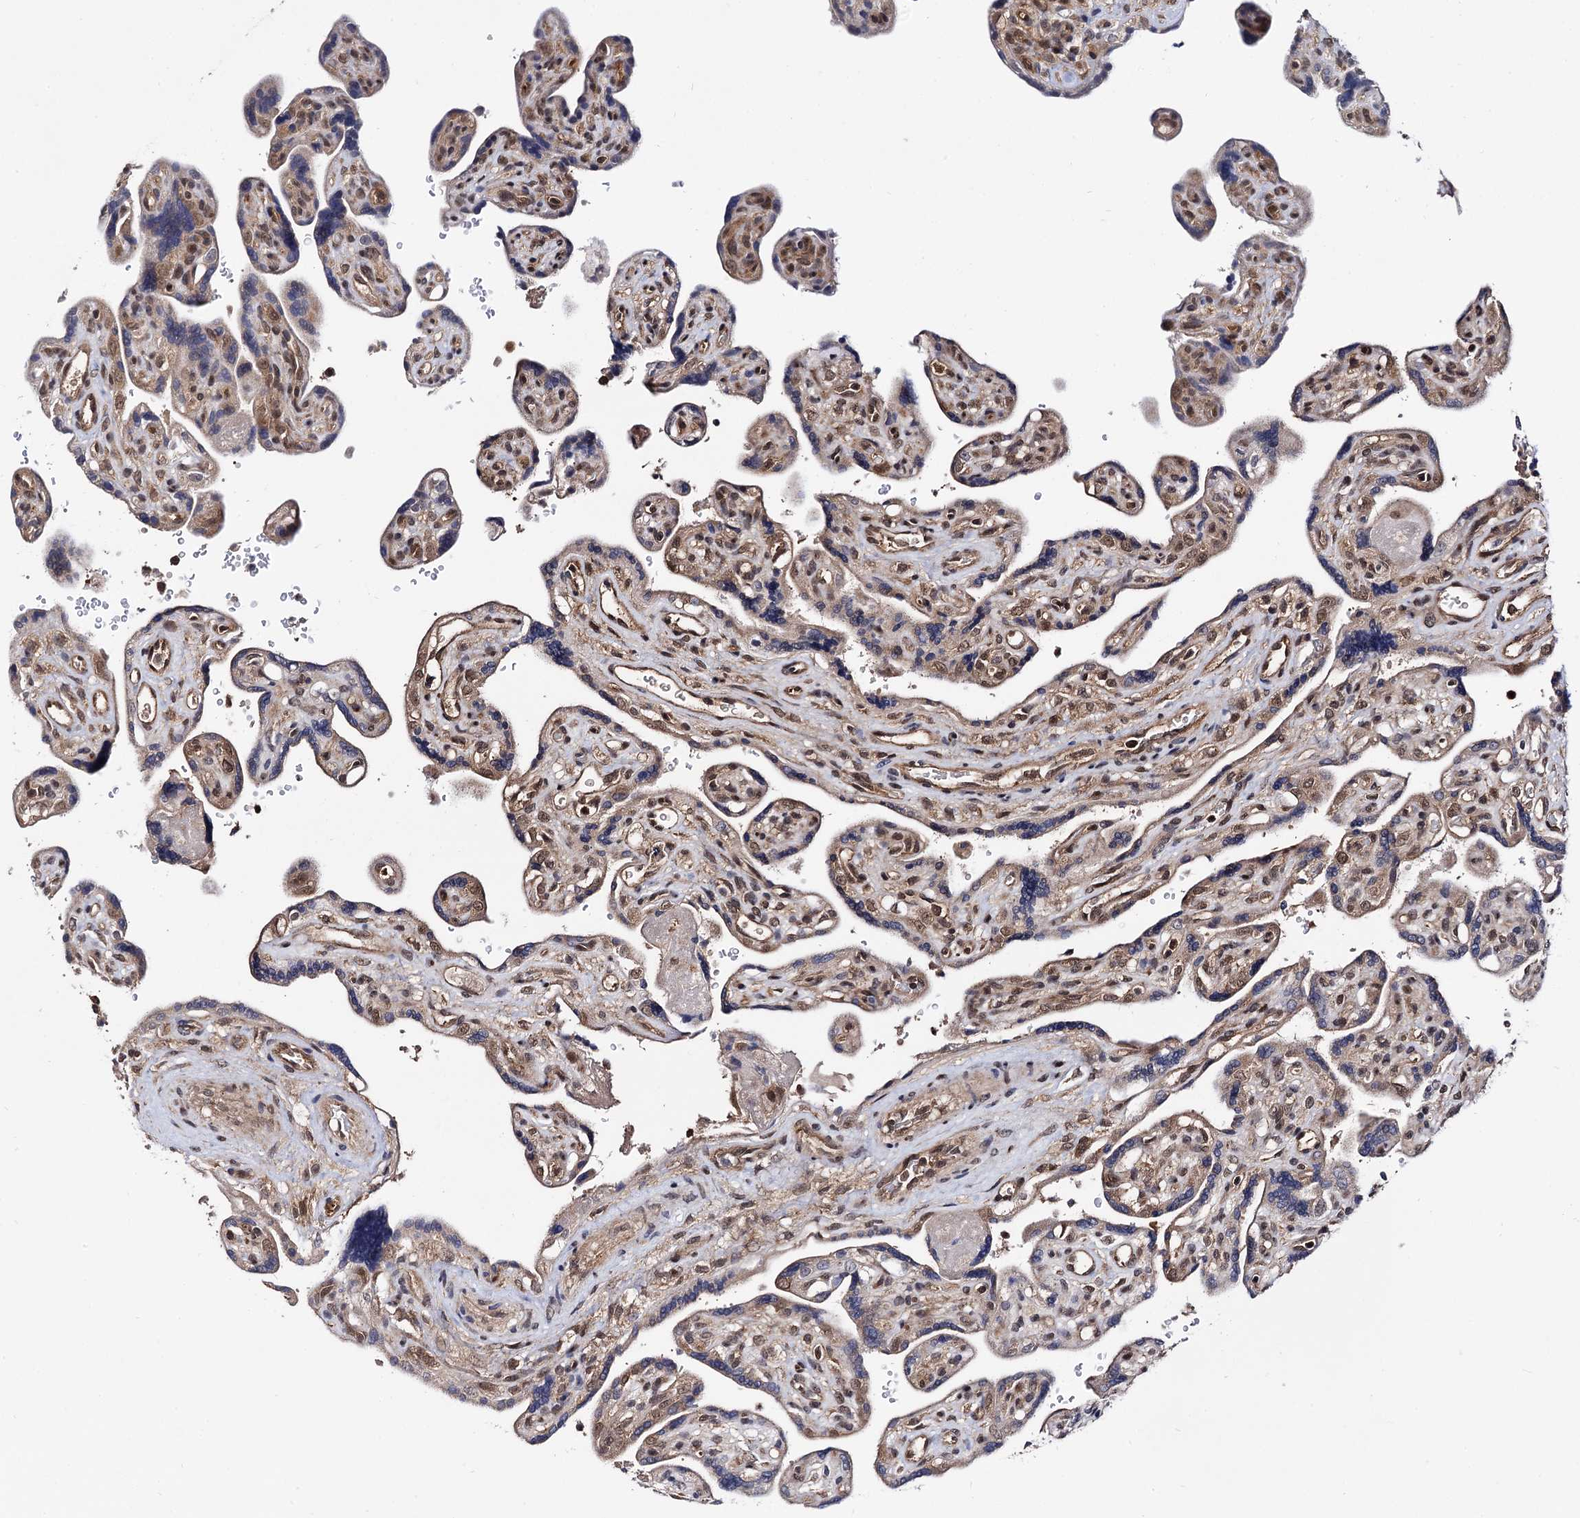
{"staining": {"intensity": "moderate", "quantity": "25%-75%", "location": "cytoplasmic/membranous"}, "tissue": "placenta", "cell_type": "Trophoblastic cells", "image_type": "normal", "snomed": [{"axis": "morphology", "description": "Normal tissue, NOS"}, {"axis": "topography", "description": "Placenta"}], "caption": "Moderate cytoplasmic/membranous protein expression is identified in approximately 25%-75% of trophoblastic cells in placenta.", "gene": "MICAL2", "patient": {"sex": "female", "age": 39}}